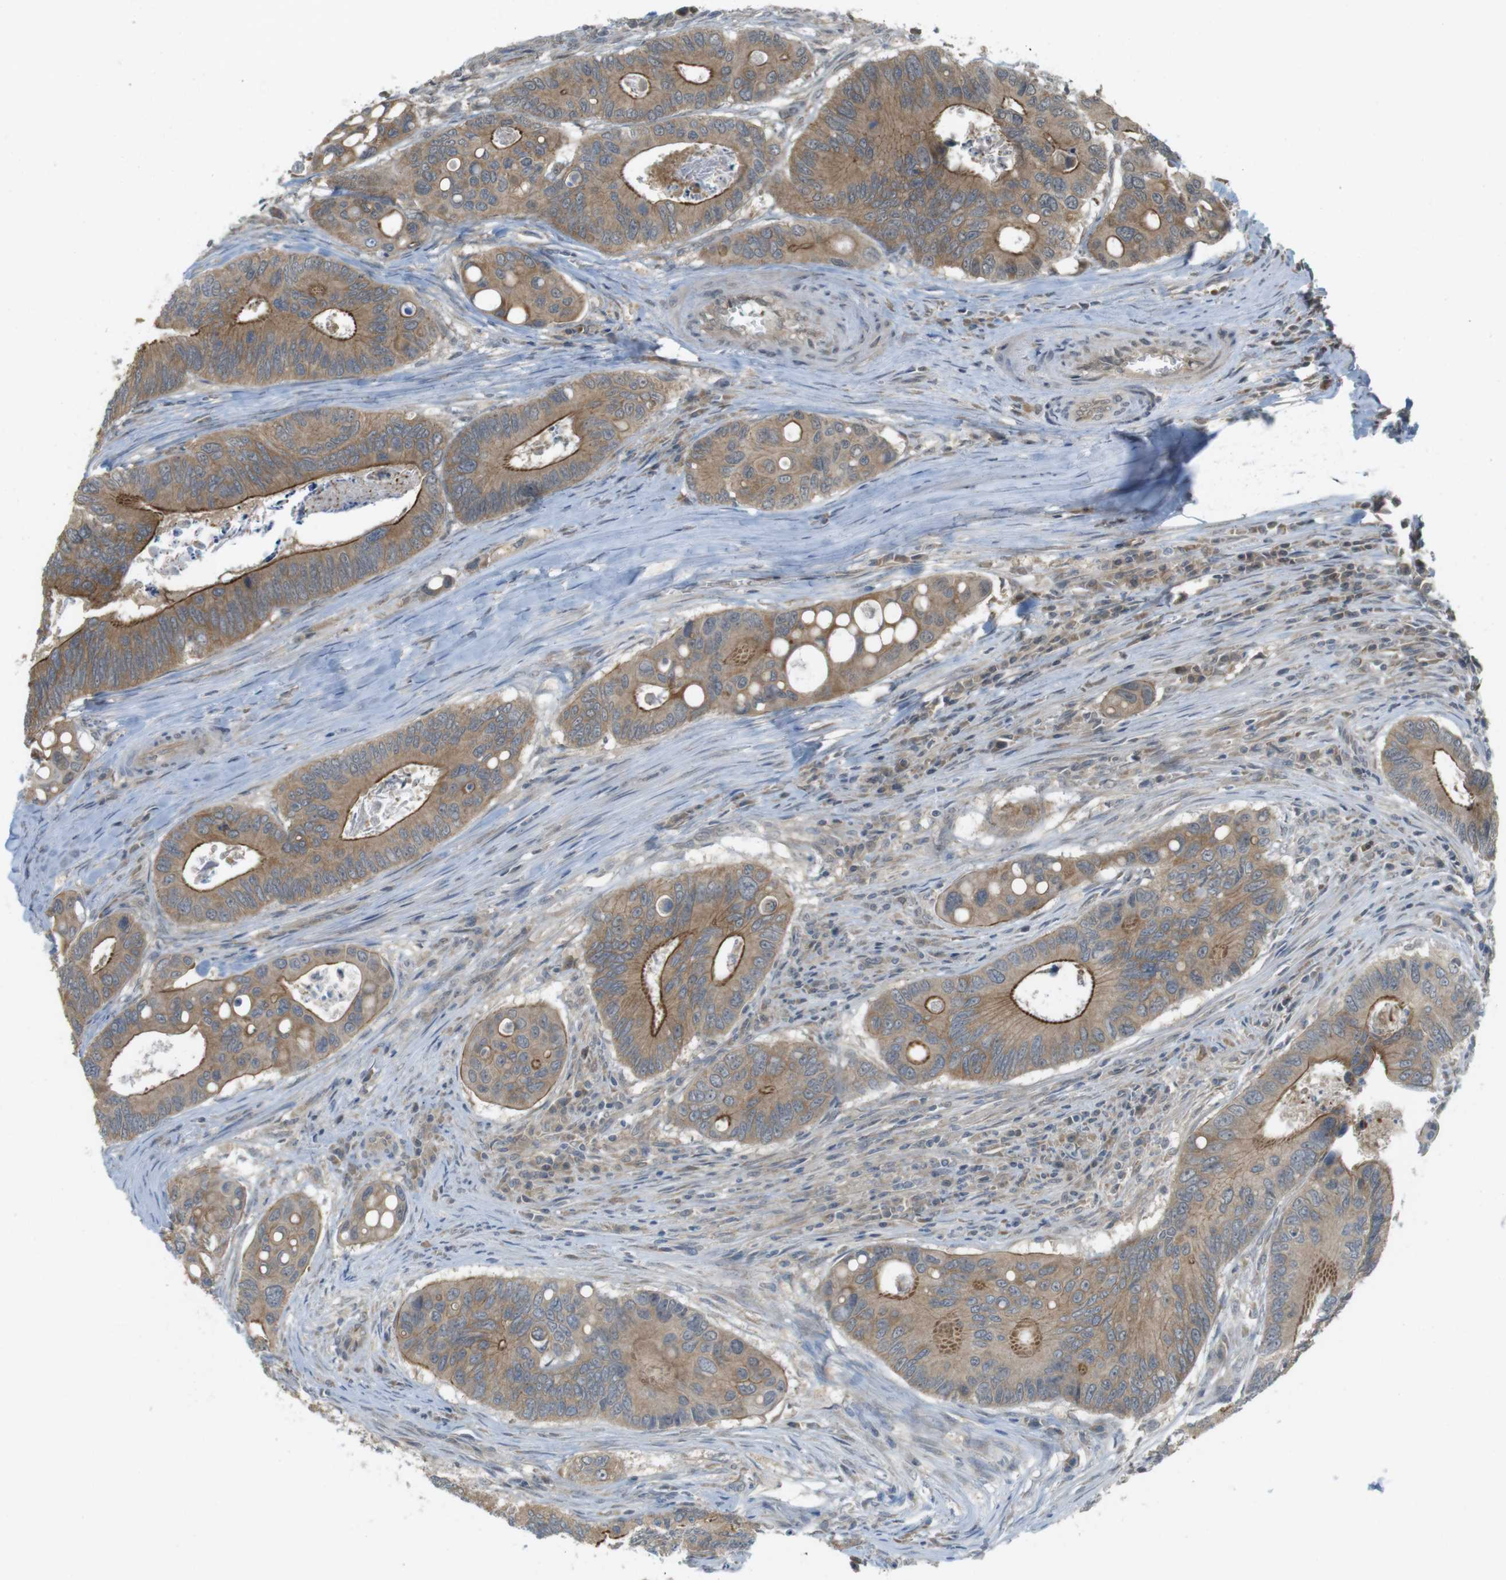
{"staining": {"intensity": "moderate", "quantity": ">75%", "location": "cytoplasmic/membranous"}, "tissue": "colorectal cancer", "cell_type": "Tumor cells", "image_type": "cancer", "snomed": [{"axis": "morphology", "description": "Inflammation, NOS"}, {"axis": "morphology", "description": "Adenocarcinoma, NOS"}, {"axis": "topography", "description": "Colon"}], "caption": "A histopathology image showing moderate cytoplasmic/membranous expression in about >75% of tumor cells in colorectal adenocarcinoma, as visualized by brown immunohistochemical staining.", "gene": "RNF130", "patient": {"sex": "male", "age": 72}}